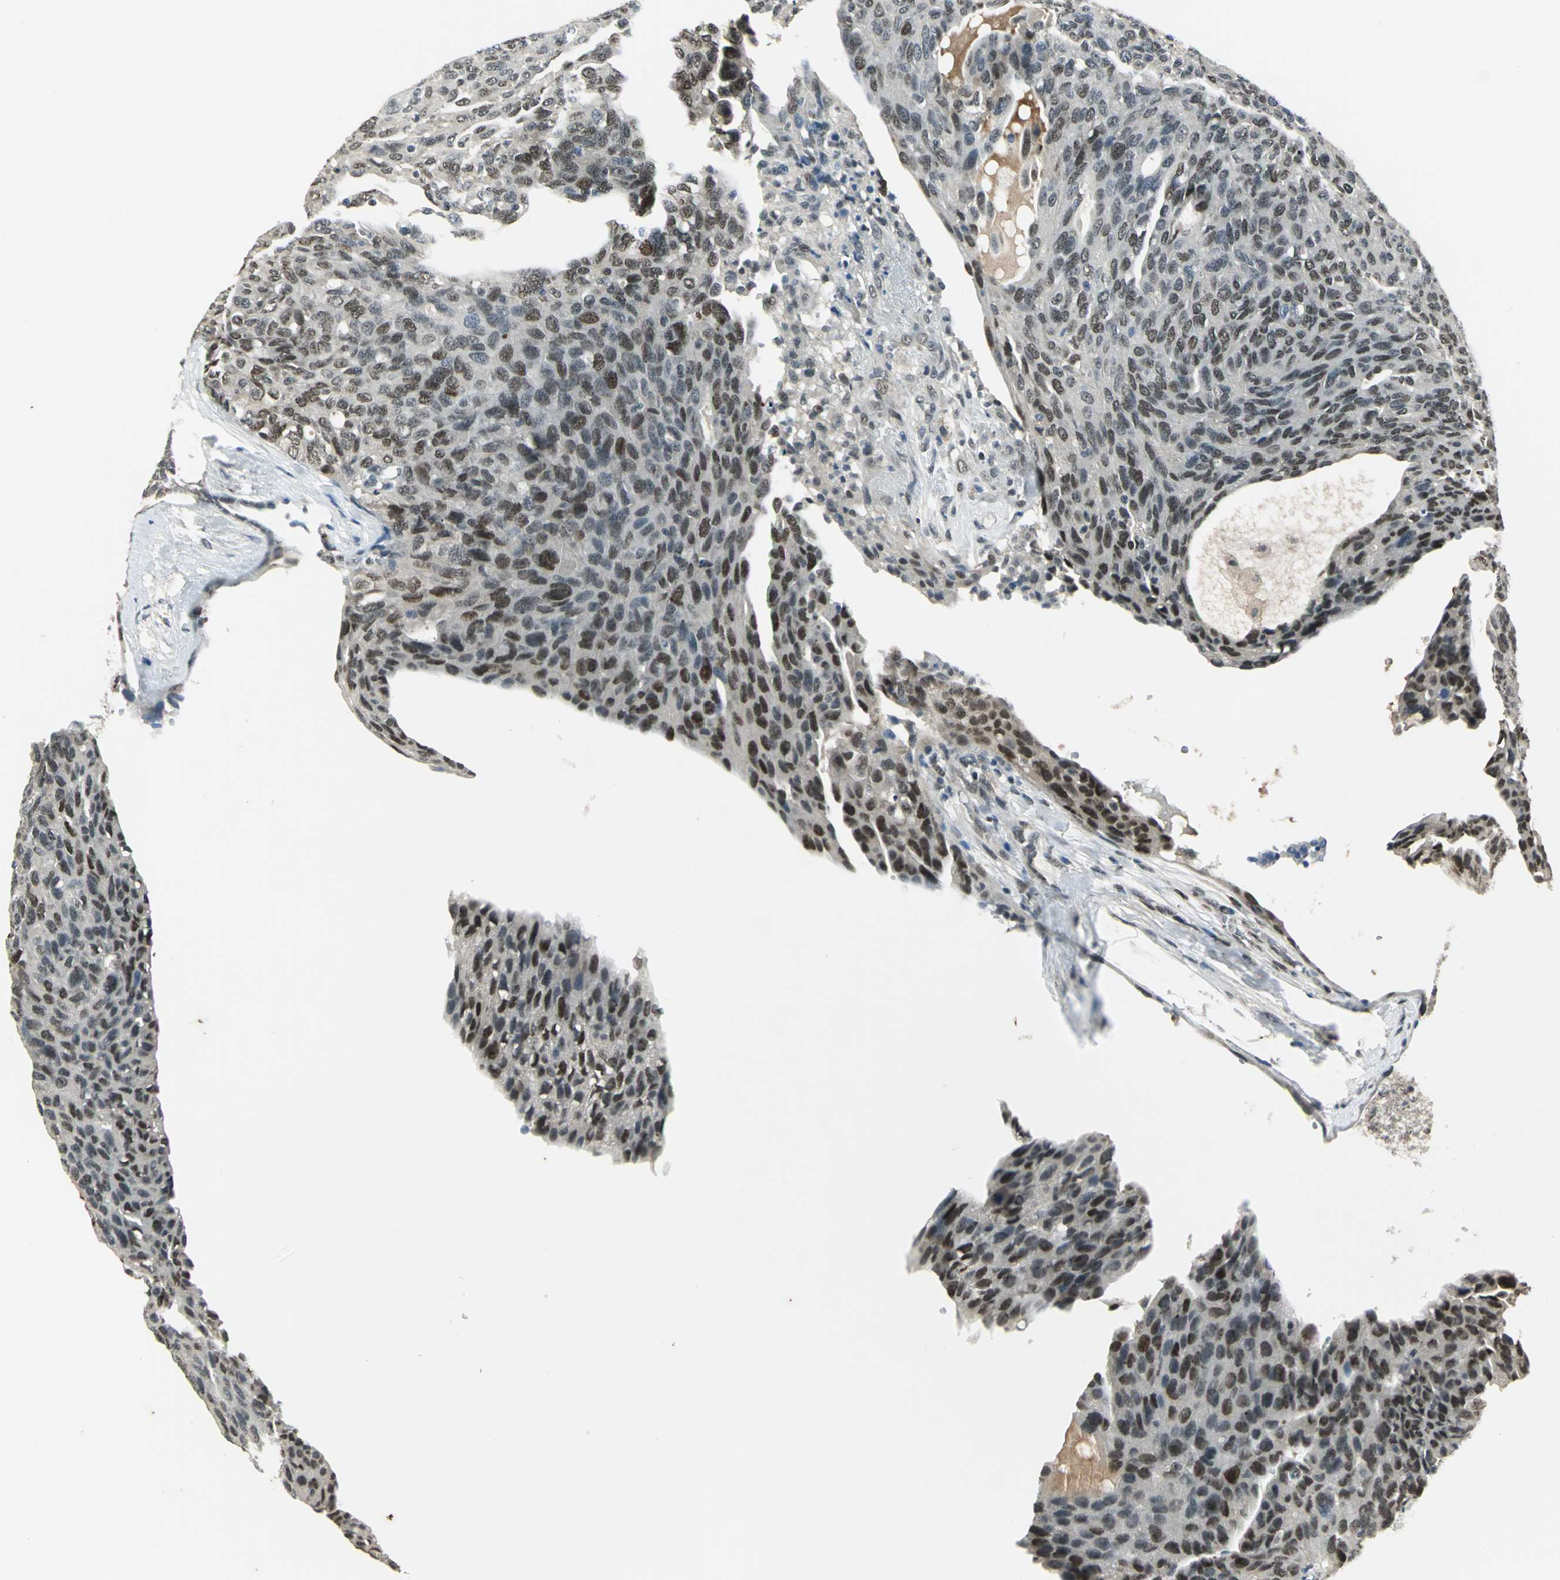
{"staining": {"intensity": "weak", "quantity": "25%-75%", "location": "nuclear"}, "tissue": "ovarian cancer", "cell_type": "Tumor cells", "image_type": "cancer", "snomed": [{"axis": "morphology", "description": "Carcinoma, endometroid"}, {"axis": "topography", "description": "Ovary"}], "caption": "A photomicrograph showing weak nuclear staining in about 25%-75% of tumor cells in ovarian cancer (endometroid carcinoma), as visualized by brown immunohistochemical staining.", "gene": "RAD17", "patient": {"sex": "female", "age": 60}}